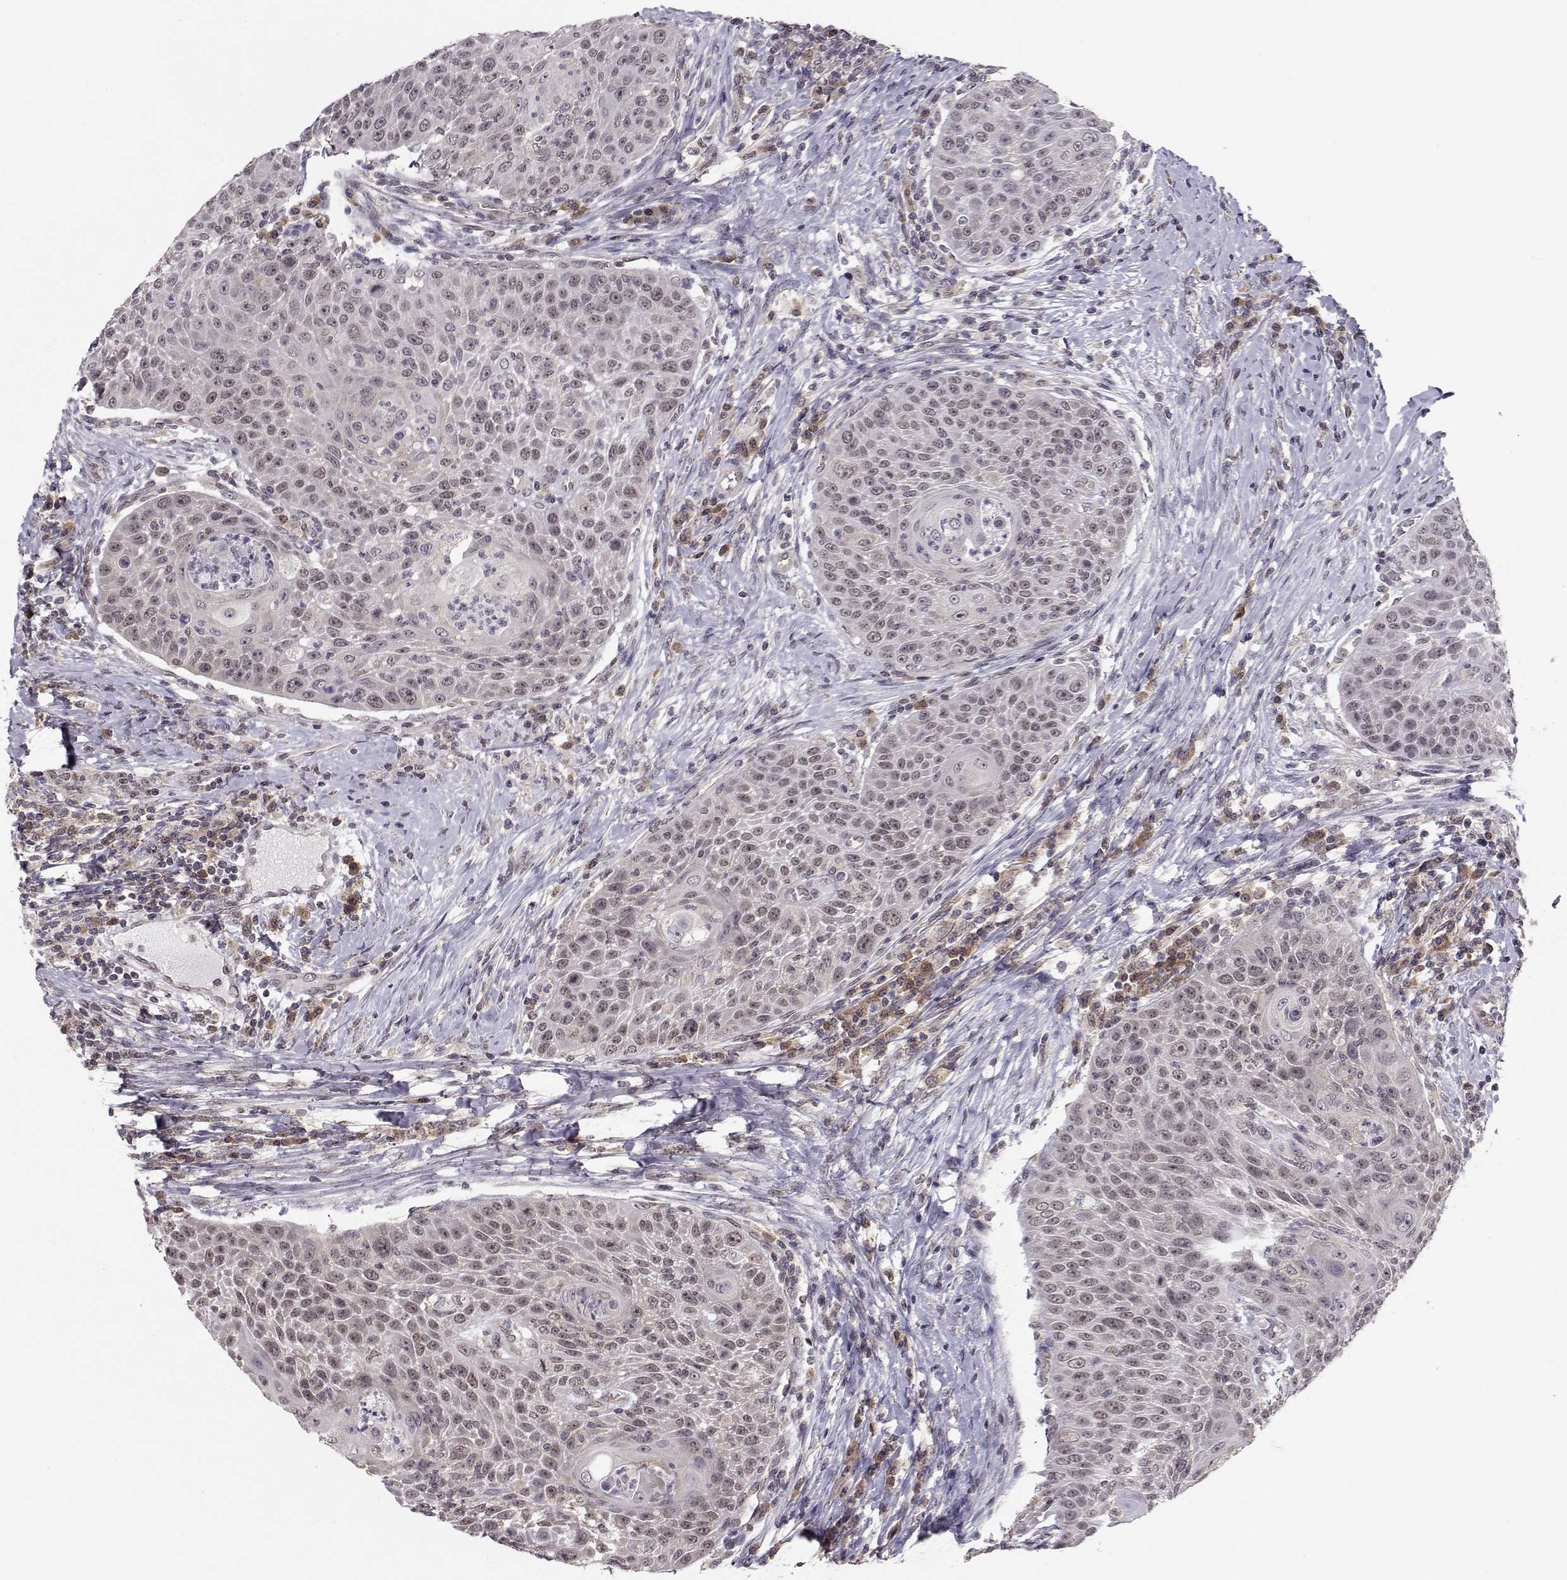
{"staining": {"intensity": "negative", "quantity": "none", "location": "none"}, "tissue": "head and neck cancer", "cell_type": "Tumor cells", "image_type": "cancer", "snomed": [{"axis": "morphology", "description": "Squamous cell carcinoma, NOS"}, {"axis": "topography", "description": "Head-Neck"}], "caption": "Tumor cells show no significant expression in head and neck cancer.", "gene": "KIF13B", "patient": {"sex": "male", "age": 69}}